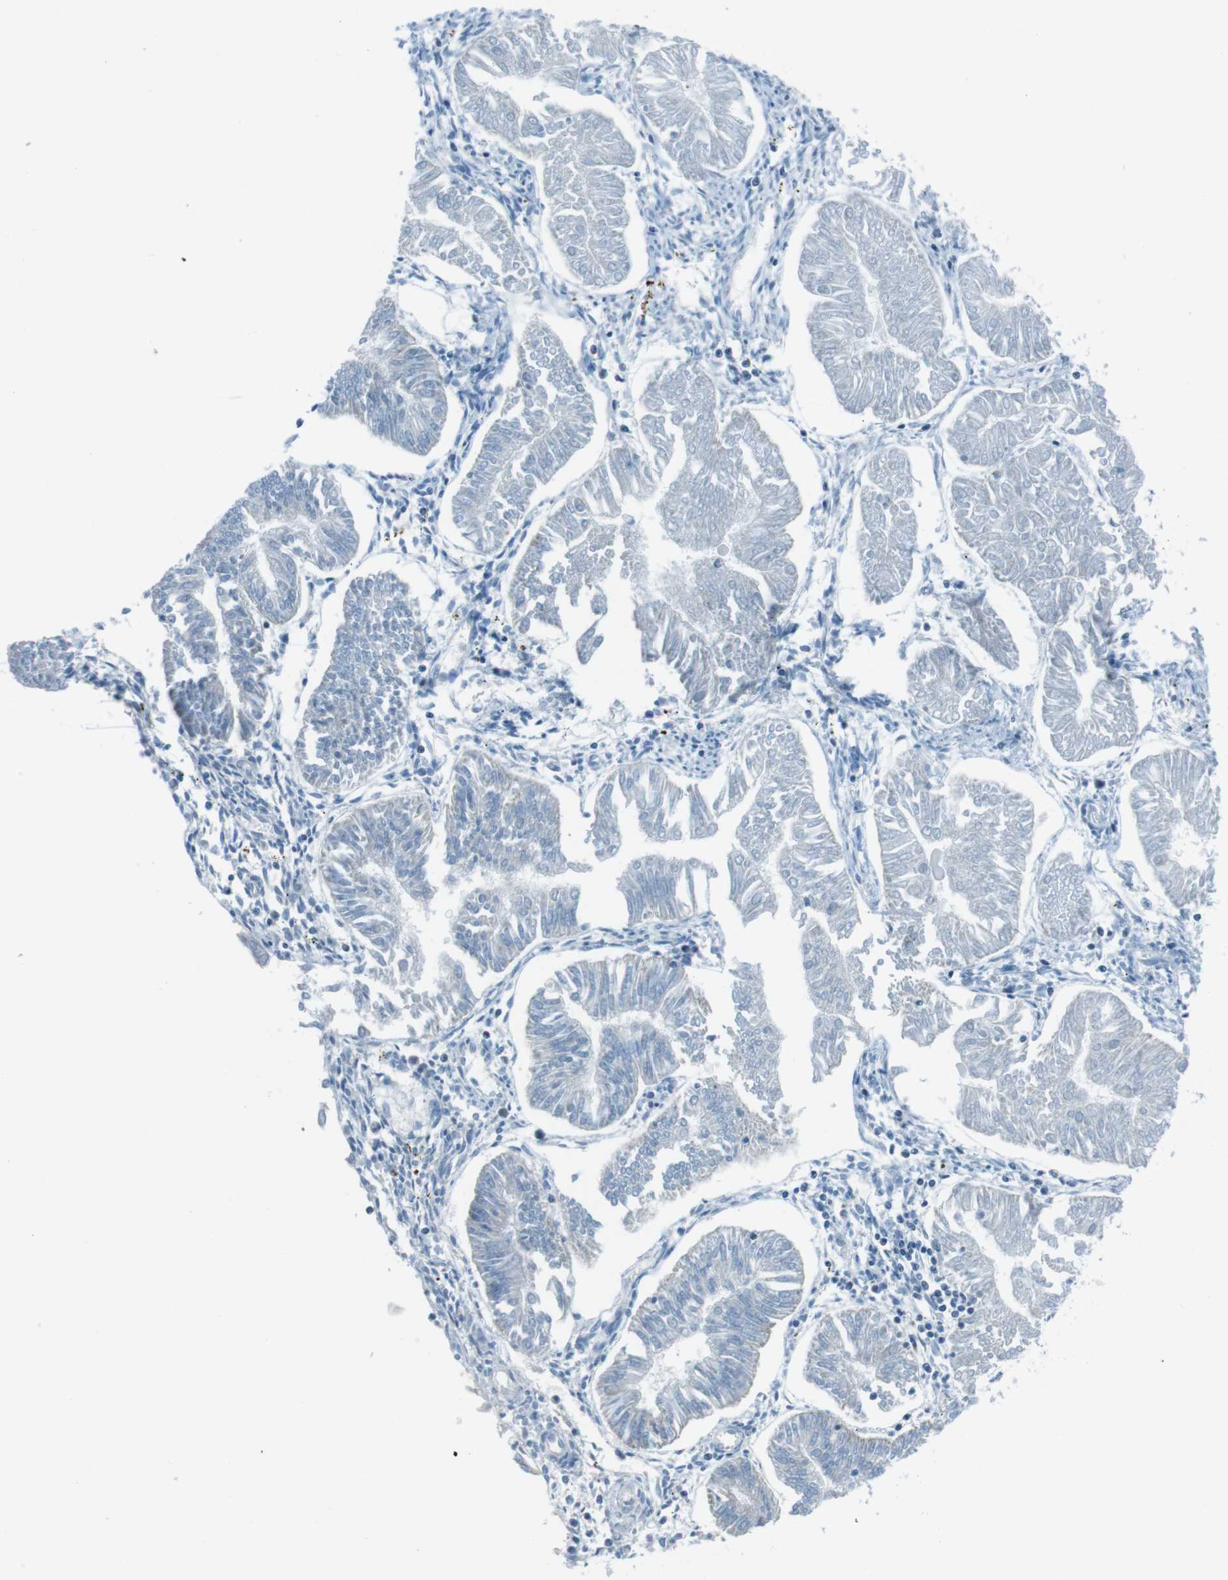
{"staining": {"intensity": "negative", "quantity": "none", "location": "none"}, "tissue": "endometrial cancer", "cell_type": "Tumor cells", "image_type": "cancer", "snomed": [{"axis": "morphology", "description": "Adenocarcinoma, NOS"}, {"axis": "topography", "description": "Endometrium"}], "caption": "This is an IHC micrograph of endometrial adenocarcinoma. There is no positivity in tumor cells.", "gene": "DNAJA3", "patient": {"sex": "female", "age": 53}}